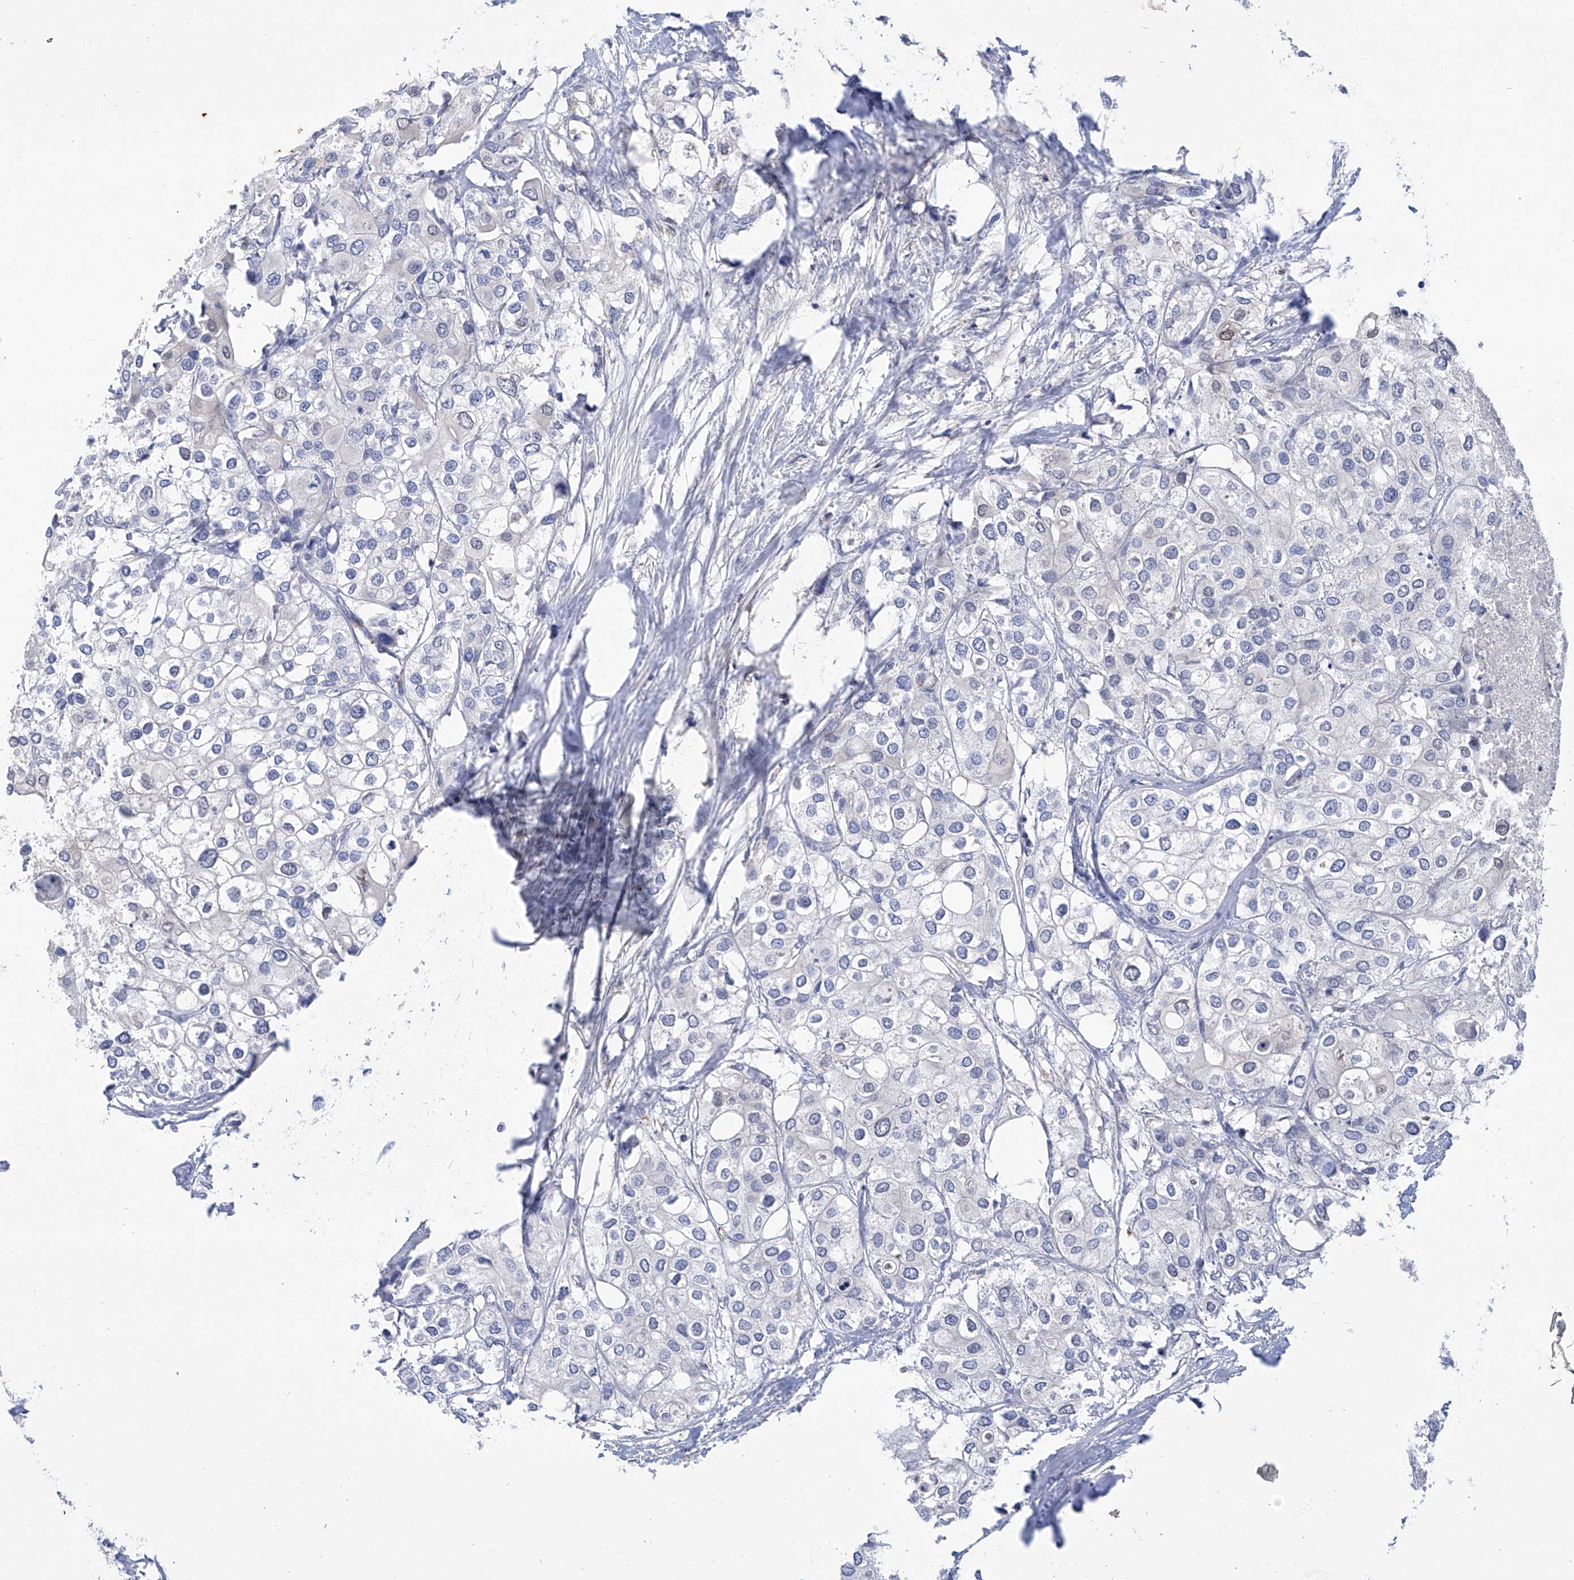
{"staining": {"intensity": "weak", "quantity": "<25%", "location": "nuclear"}, "tissue": "urothelial cancer", "cell_type": "Tumor cells", "image_type": "cancer", "snomed": [{"axis": "morphology", "description": "Urothelial carcinoma, High grade"}, {"axis": "topography", "description": "Urinary bladder"}], "caption": "DAB (3,3'-diaminobenzidine) immunohistochemical staining of high-grade urothelial carcinoma demonstrates no significant positivity in tumor cells. (DAB (3,3'-diaminobenzidine) immunohistochemistry visualized using brightfield microscopy, high magnification).", "gene": "PHF20", "patient": {"sex": "male", "age": 64}}